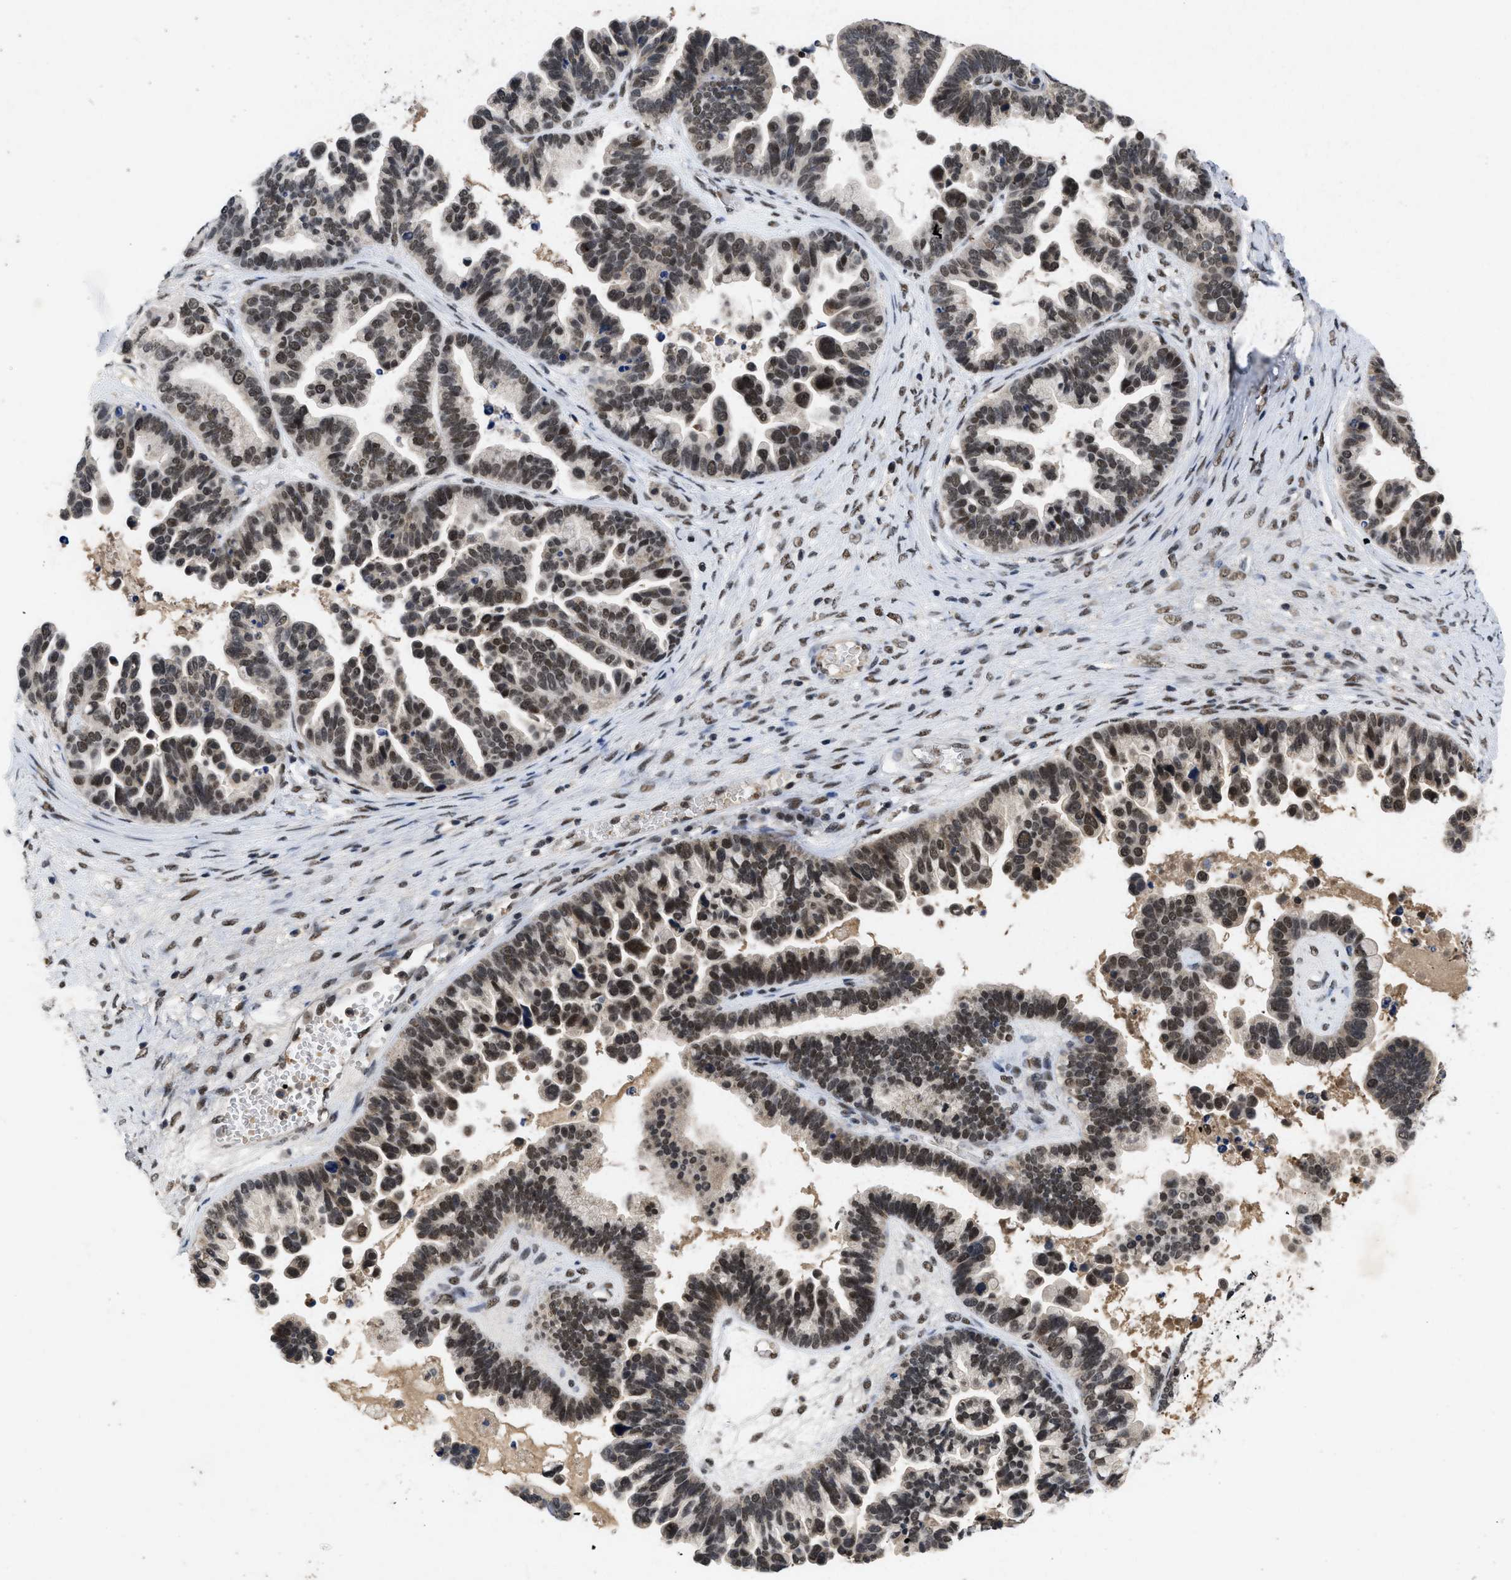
{"staining": {"intensity": "moderate", "quantity": ">75%", "location": "nuclear"}, "tissue": "ovarian cancer", "cell_type": "Tumor cells", "image_type": "cancer", "snomed": [{"axis": "morphology", "description": "Cystadenocarcinoma, serous, NOS"}, {"axis": "topography", "description": "Ovary"}], "caption": "Ovarian serous cystadenocarcinoma stained with a brown dye shows moderate nuclear positive positivity in approximately >75% of tumor cells.", "gene": "ZNF346", "patient": {"sex": "female", "age": 56}}